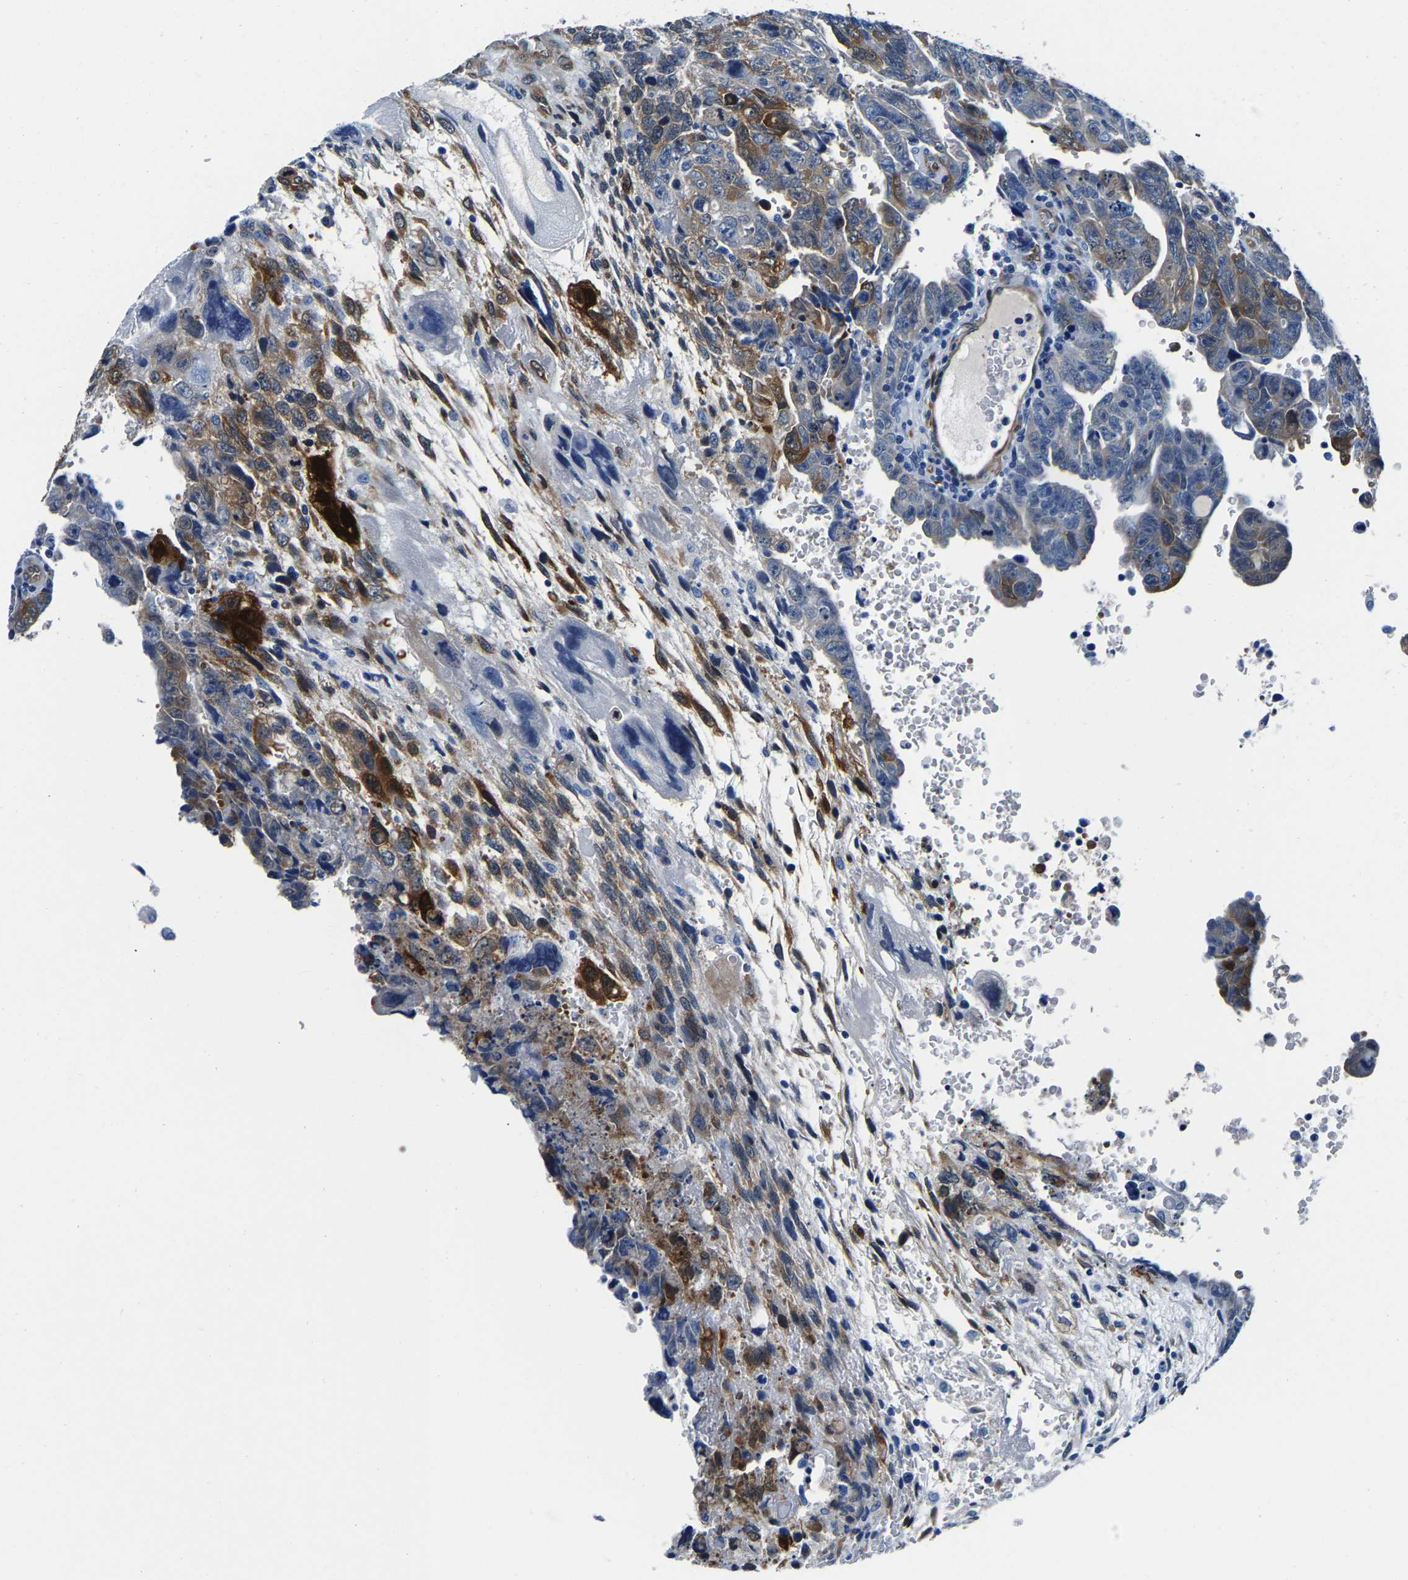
{"staining": {"intensity": "negative", "quantity": "none", "location": "none"}, "tissue": "testis cancer", "cell_type": "Tumor cells", "image_type": "cancer", "snomed": [{"axis": "morphology", "description": "Carcinoma, Embryonal, NOS"}, {"axis": "topography", "description": "Testis"}], "caption": "A histopathology image of human testis cancer (embryonal carcinoma) is negative for staining in tumor cells.", "gene": "S100A13", "patient": {"sex": "male", "age": 28}}